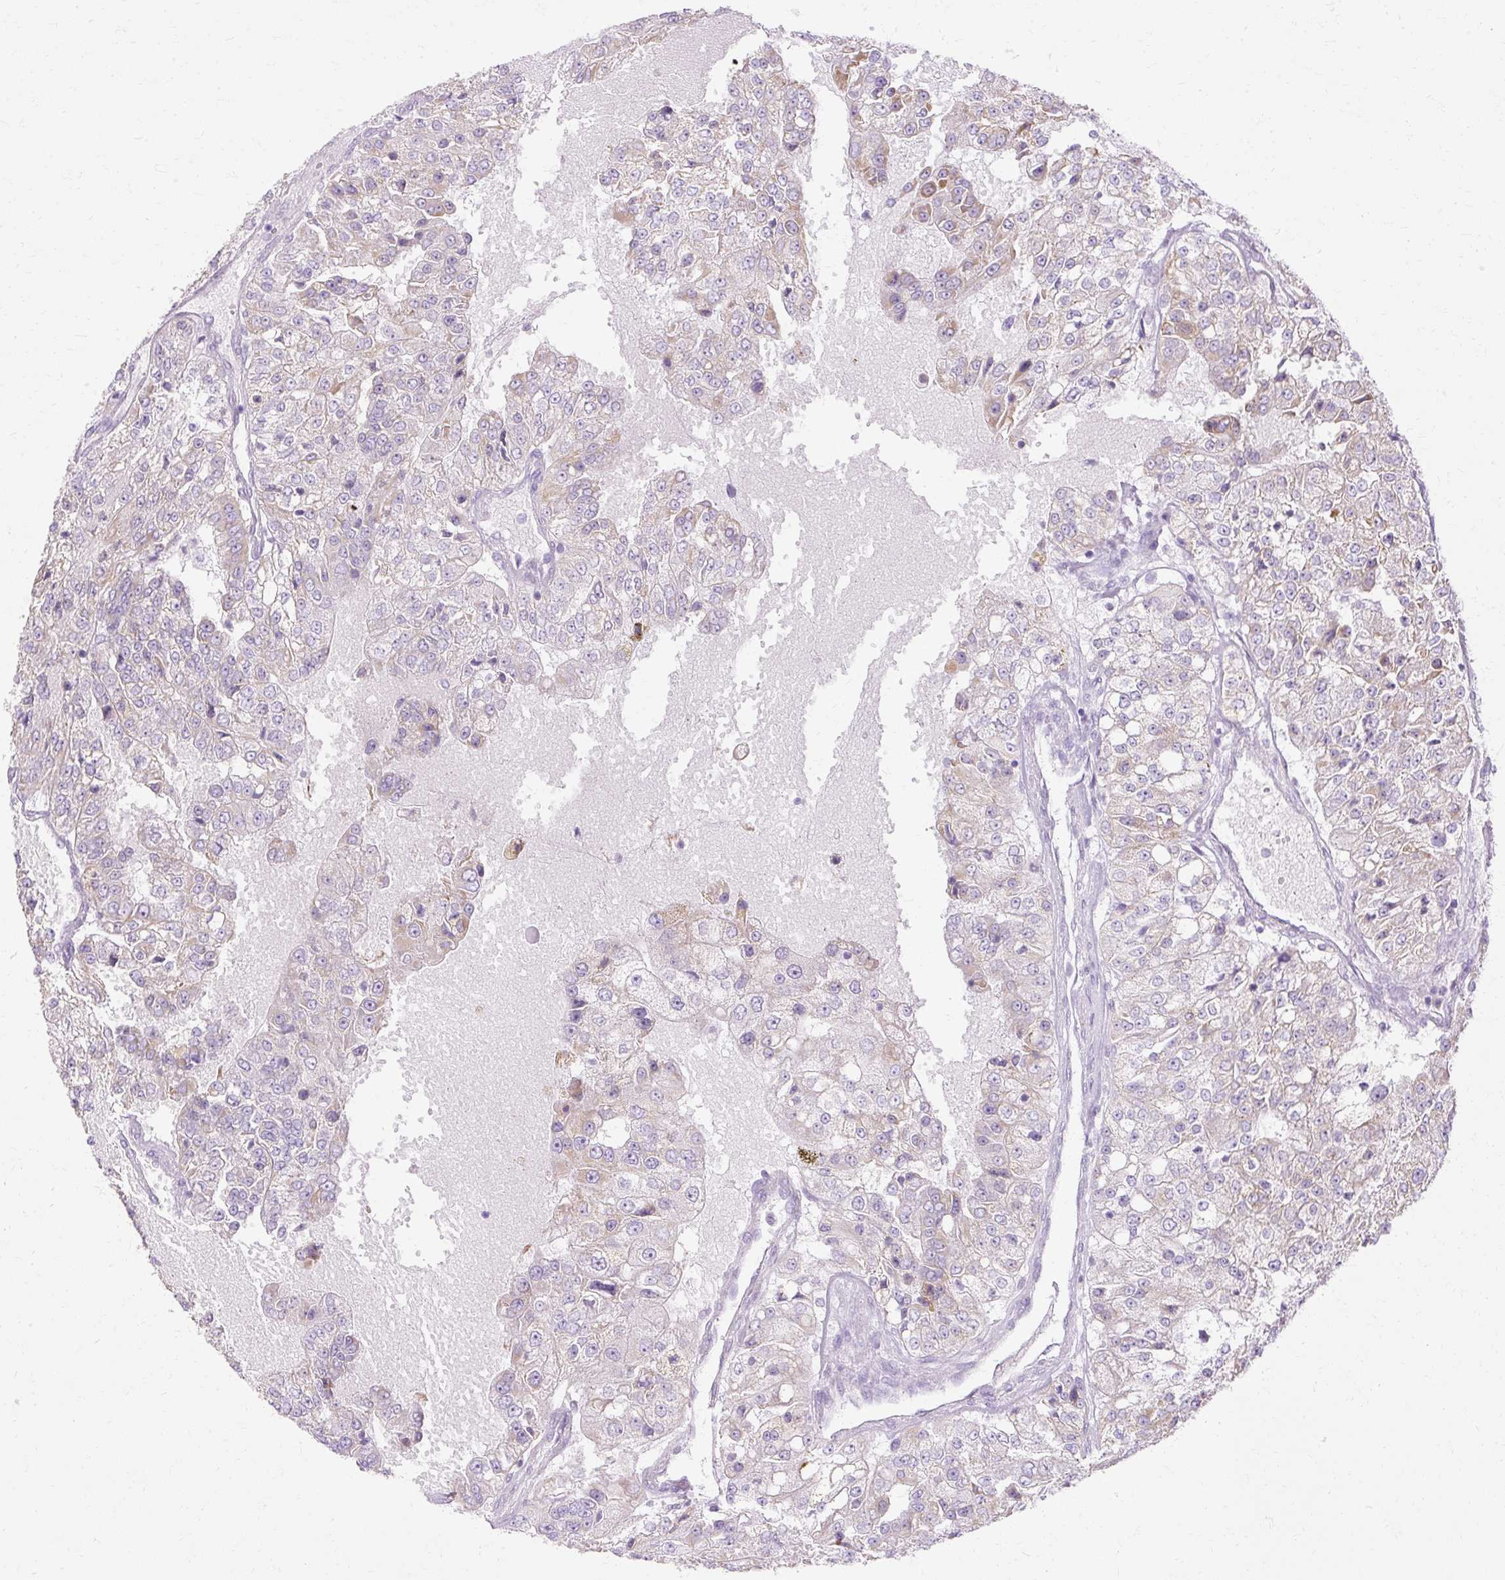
{"staining": {"intensity": "weak", "quantity": "<25%", "location": "cytoplasmic/membranous"}, "tissue": "renal cancer", "cell_type": "Tumor cells", "image_type": "cancer", "snomed": [{"axis": "morphology", "description": "Adenocarcinoma, NOS"}, {"axis": "topography", "description": "Kidney"}], "caption": "This is a photomicrograph of immunohistochemistry staining of renal adenocarcinoma, which shows no staining in tumor cells.", "gene": "HSD11B1", "patient": {"sex": "female", "age": 63}}